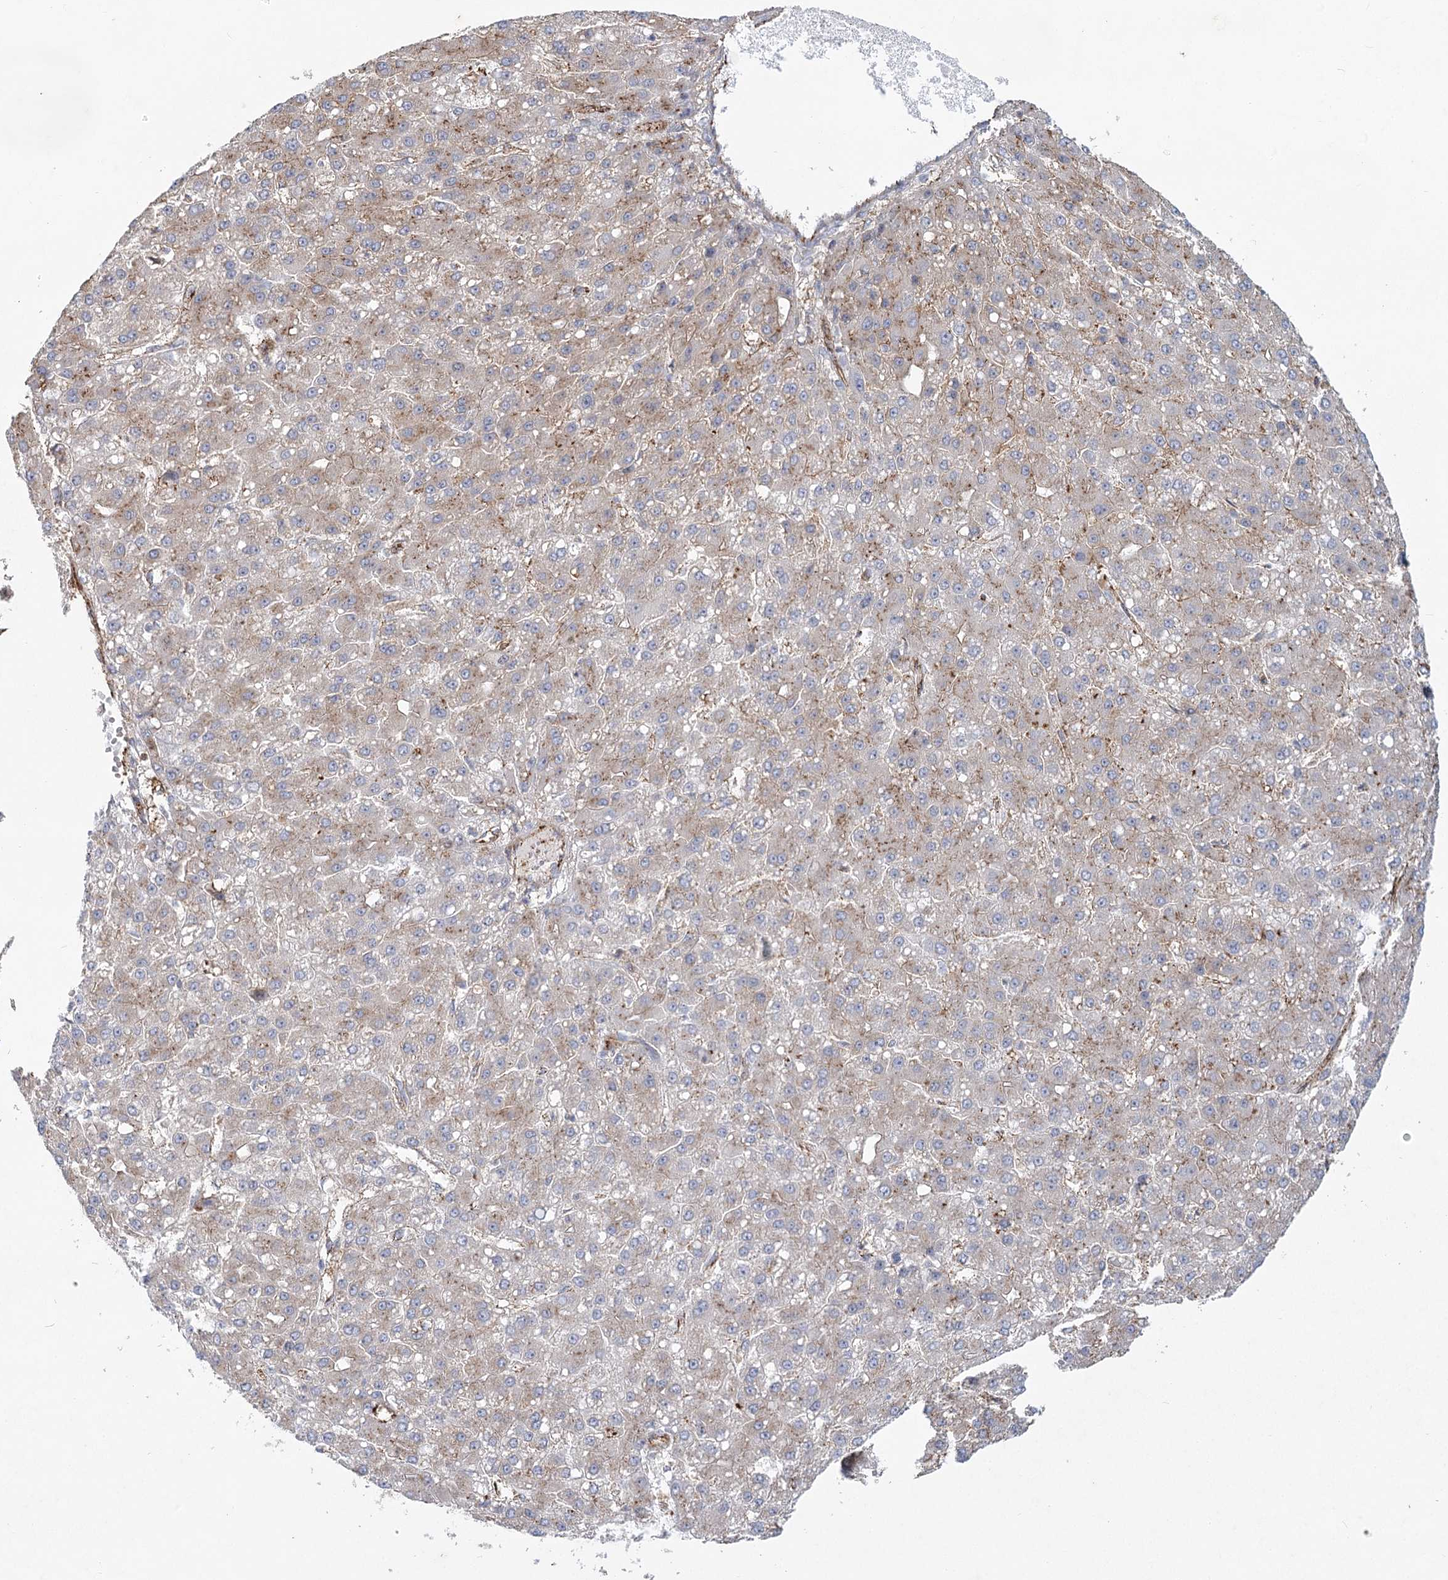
{"staining": {"intensity": "weak", "quantity": "25%-75%", "location": "cytoplasmic/membranous"}, "tissue": "liver cancer", "cell_type": "Tumor cells", "image_type": "cancer", "snomed": [{"axis": "morphology", "description": "Carcinoma, Hepatocellular, NOS"}, {"axis": "topography", "description": "Liver"}], "caption": "The immunohistochemical stain shows weak cytoplasmic/membranous expression in tumor cells of liver cancer (hepatocellular carcinoma) tissue.", "gene": "KBTBD4", "patient": {"sex": "male", "age": 67}}